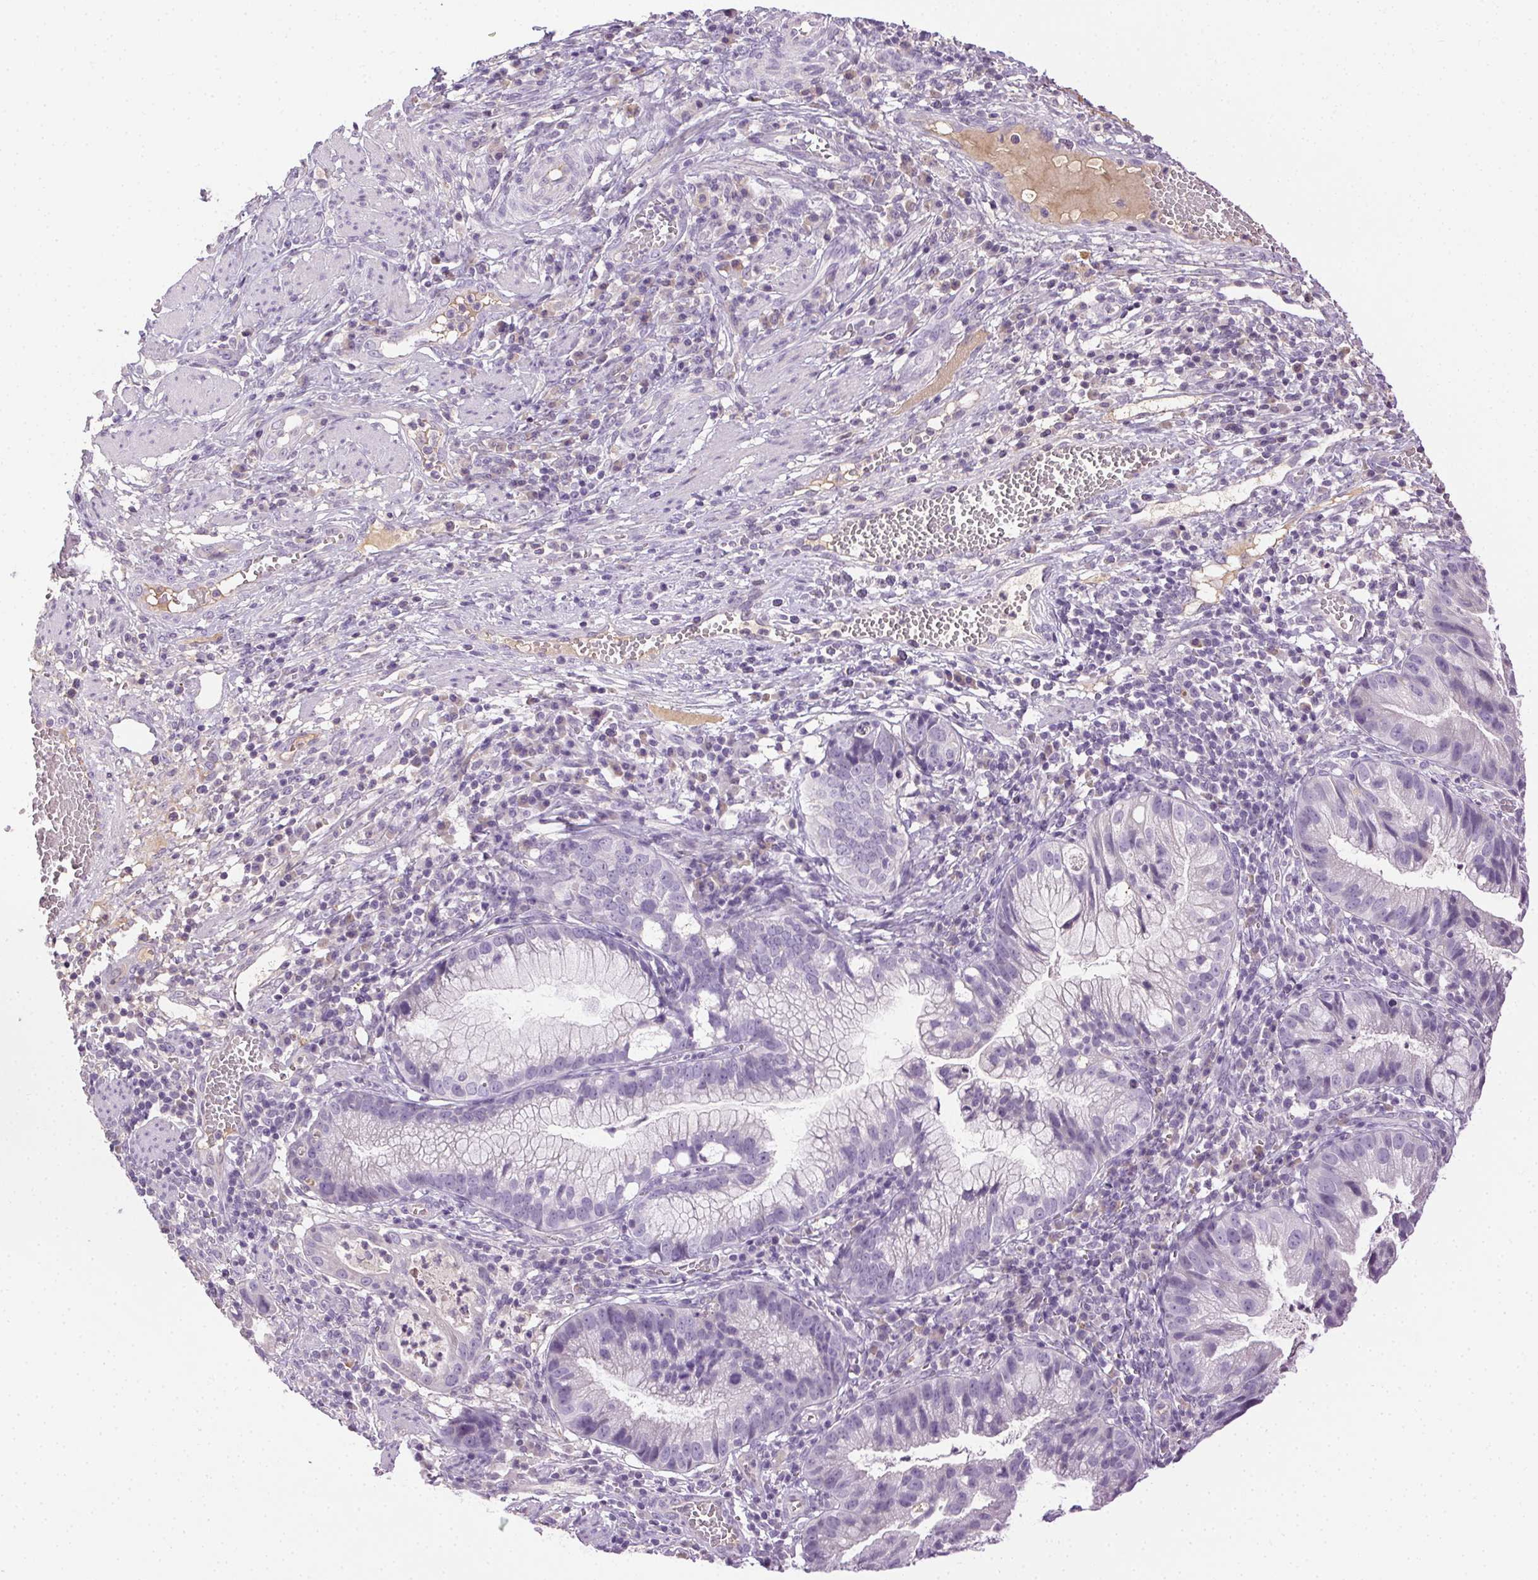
{"staining": {"intensity": "negative", "quantity": "none", "location": "none"}, "tissue": "cervical cancer", "cell_type": "Tumor cells", "image_type": "cancer", "snomed": [{"axis": "morphology", "description": "Adenocarcinoma, NOS"}, {"axis": "topography", "description": "Cervix"}], "caption": "IHC photomicrograph of cervical cancer stained for a protein (brown), which reveals no positivity in tumor cells.", "gene": "BPIFB2", "patient": {"sex": "female", "age": 34}}